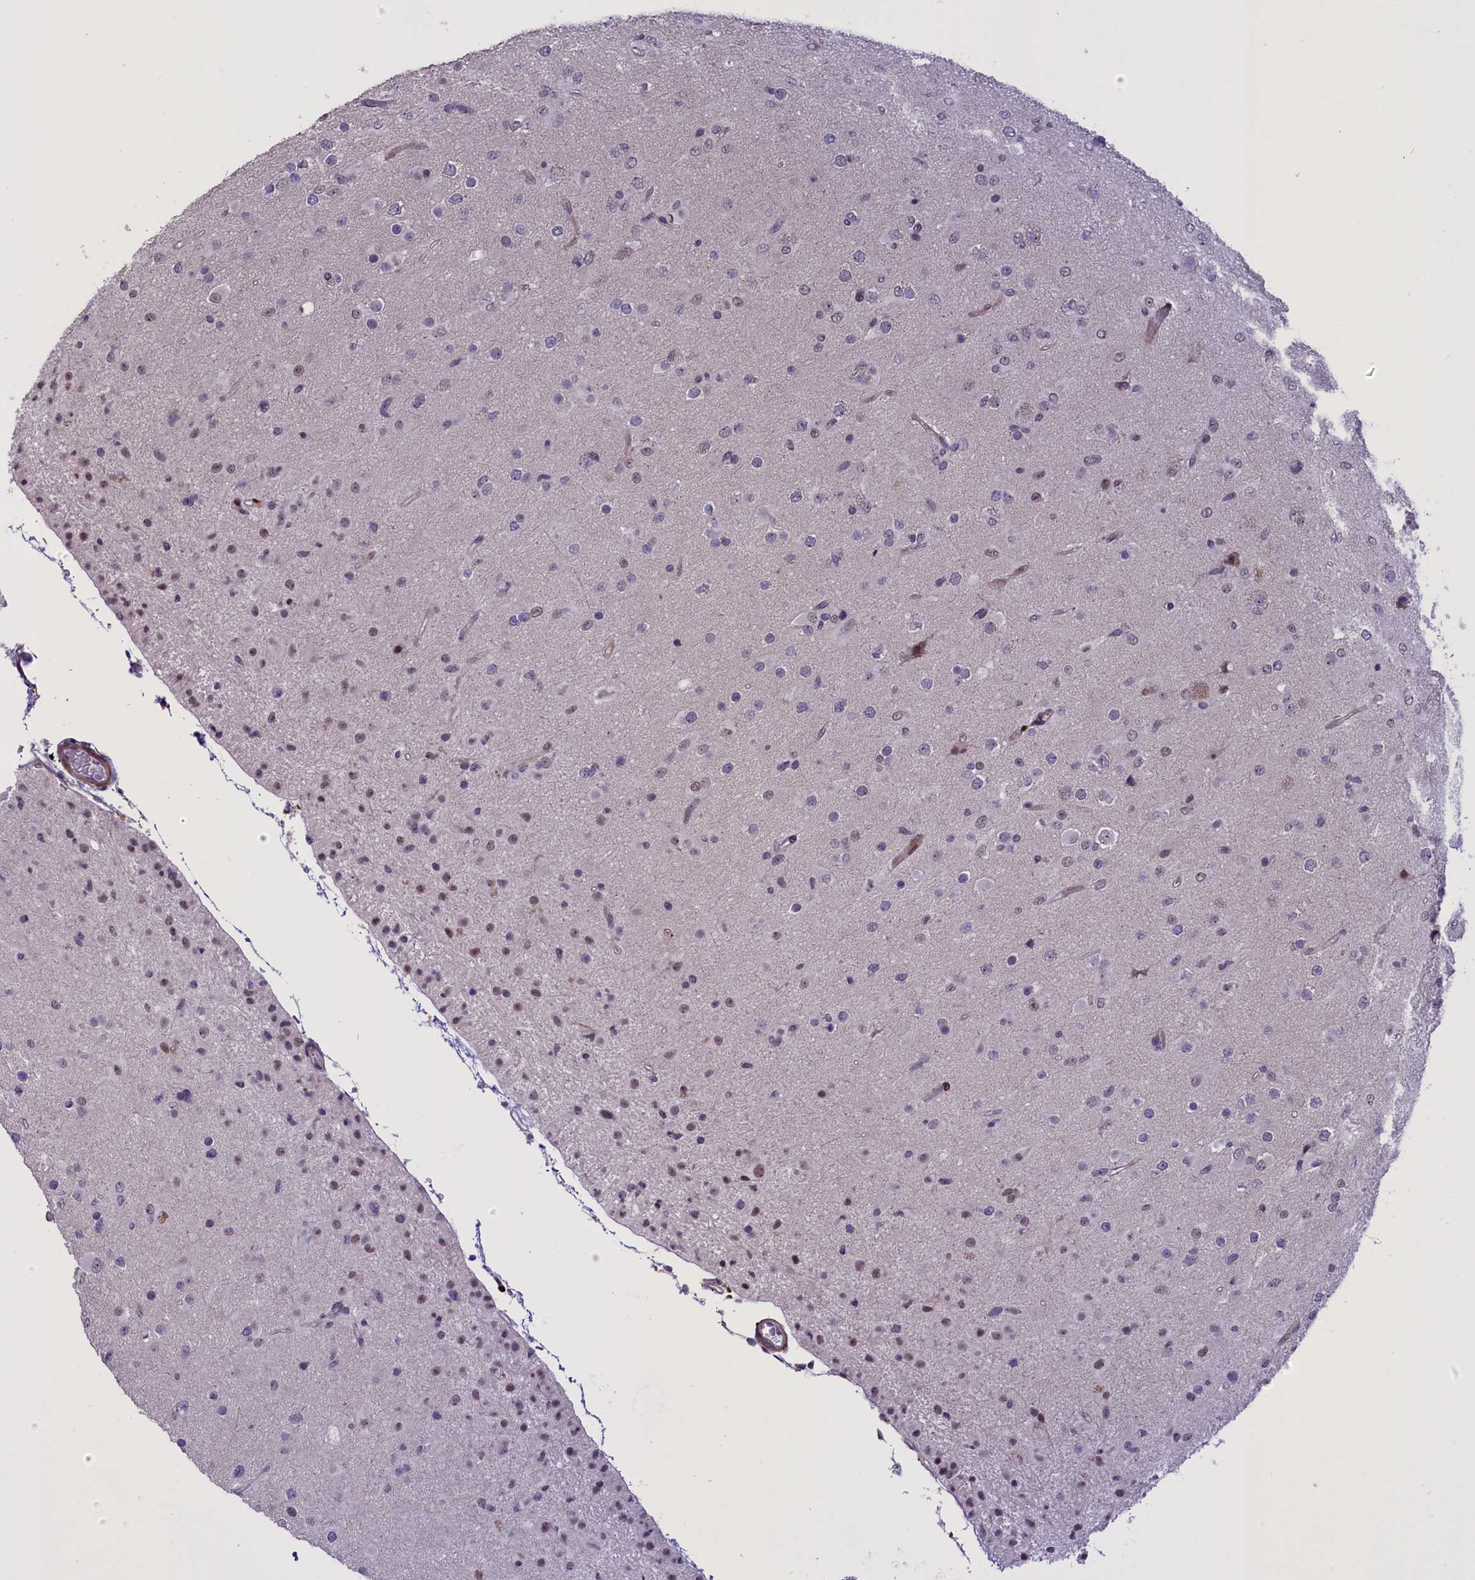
{"staining": {"intensity": "negative", "quantity": "none", "location": "none"}, "tissue": "glioma", "cell_type": "Tumor cells", "image_type": "cancer", "snomed": [{"axis": "morphology", "description": "Glioma, malignant, Low grade"}, {"axis": "topography", "description": "Brain"}], "caption": "Immunohistochemical staining of human malignant glioma (low-grade) displays no significant expression in tumor cells. (Stains: DAB (3,3'-diaminobenzidine) immunohistochemistry (IHC) with hematoxylin counter stain, Microscopy: brightfield microscopy at high magnification).", "gene": "ENHO", "patient": {"sex": "male", "age": 65}}